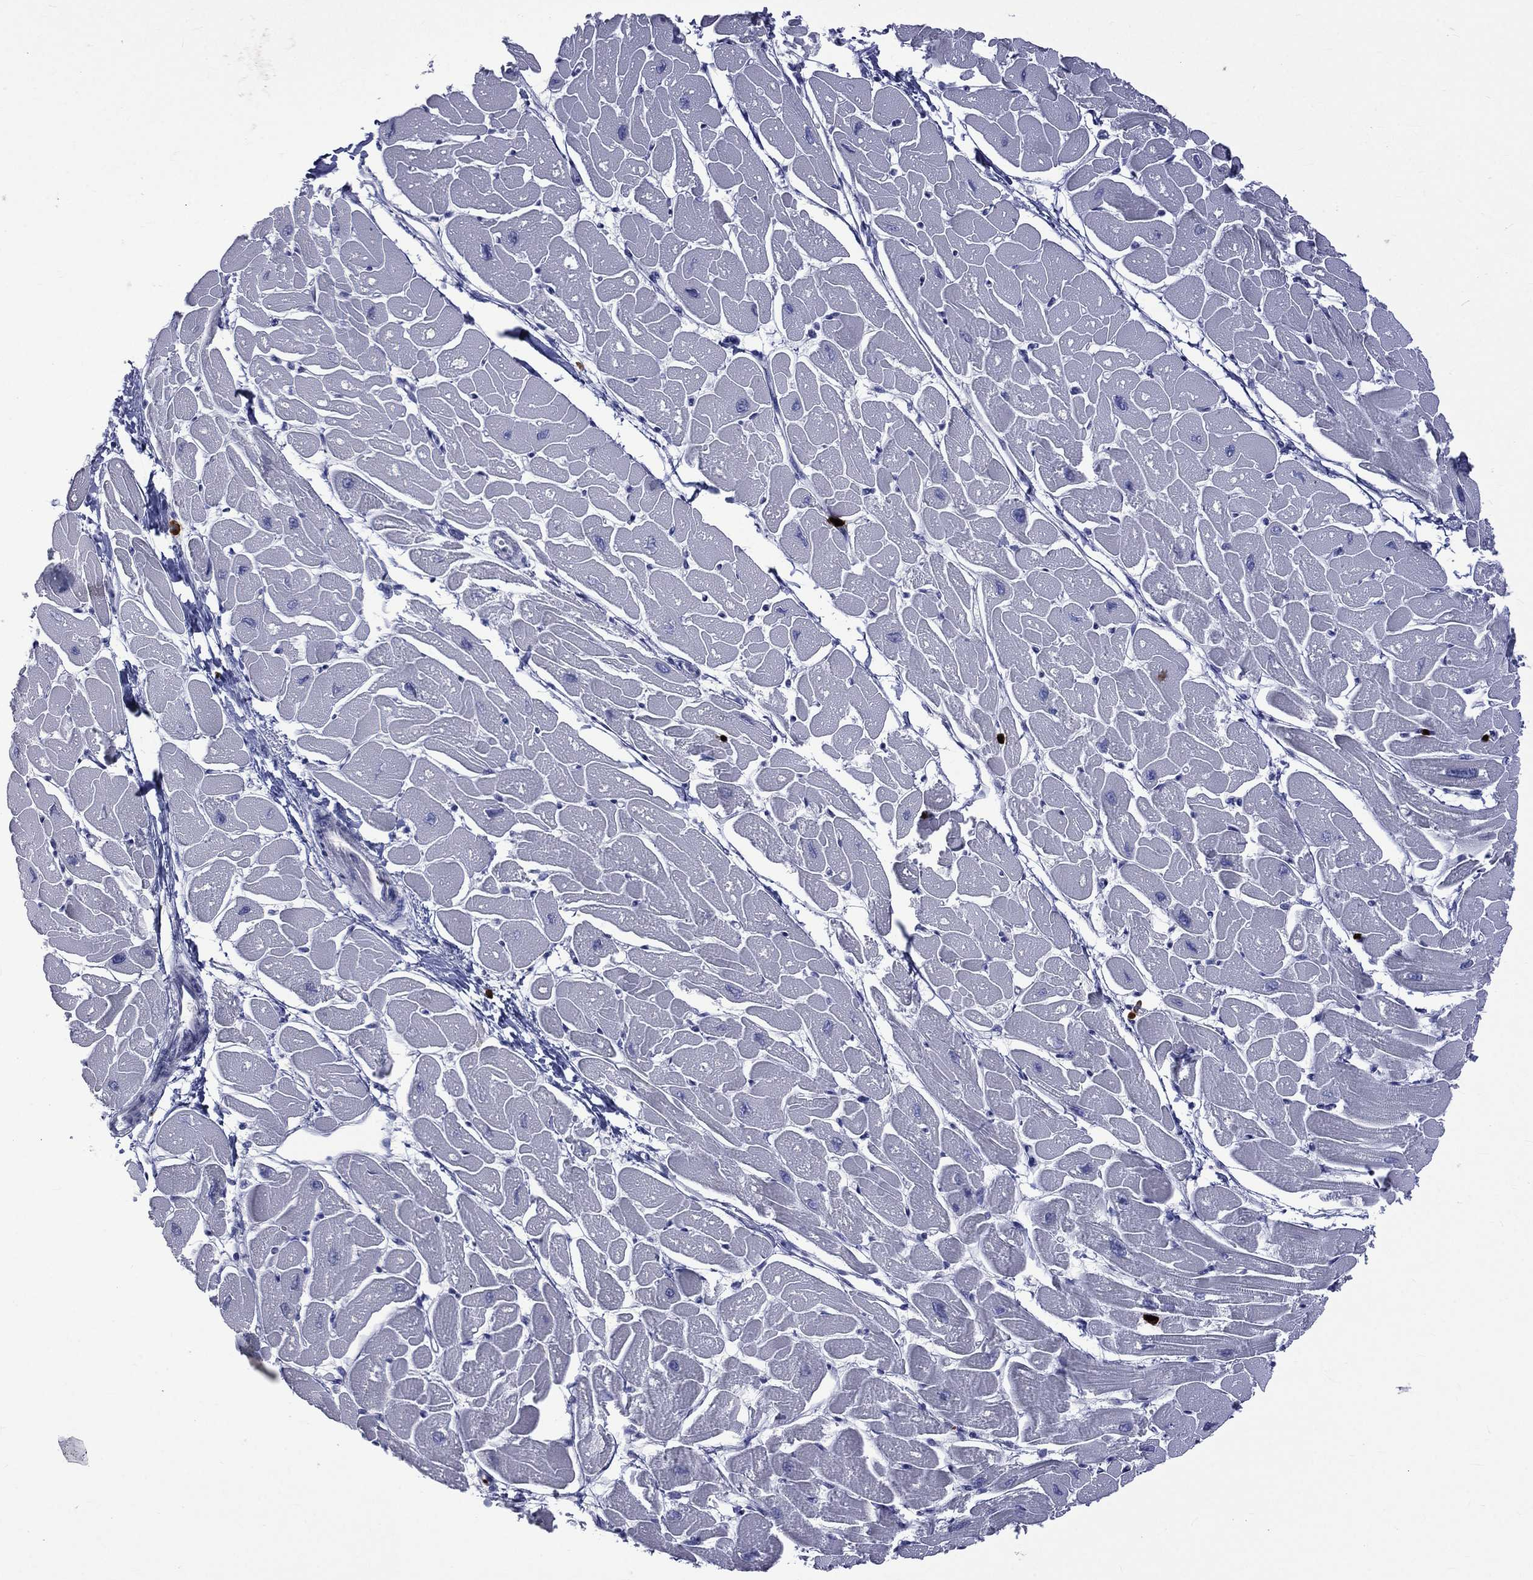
{"staining": {"intensity": "negative", "quantity": "none", "location": "none"}, "tissue": "heart muscle", "cell_type": "Cardiomyocytes", "image_type": "normal", "snomed": [{"axis": "morphology", "description": "Normal tissue, NOS"}, {"axis": "topography", "description": "Heart"}], "caption": "Immunohistochemical staining of benign human heart muscle shows no significant expression in cardiomyocytes. Nuclei are stained in blue.", "gene": "ELANE", "patient": {"sex": "male", "age": 57}}